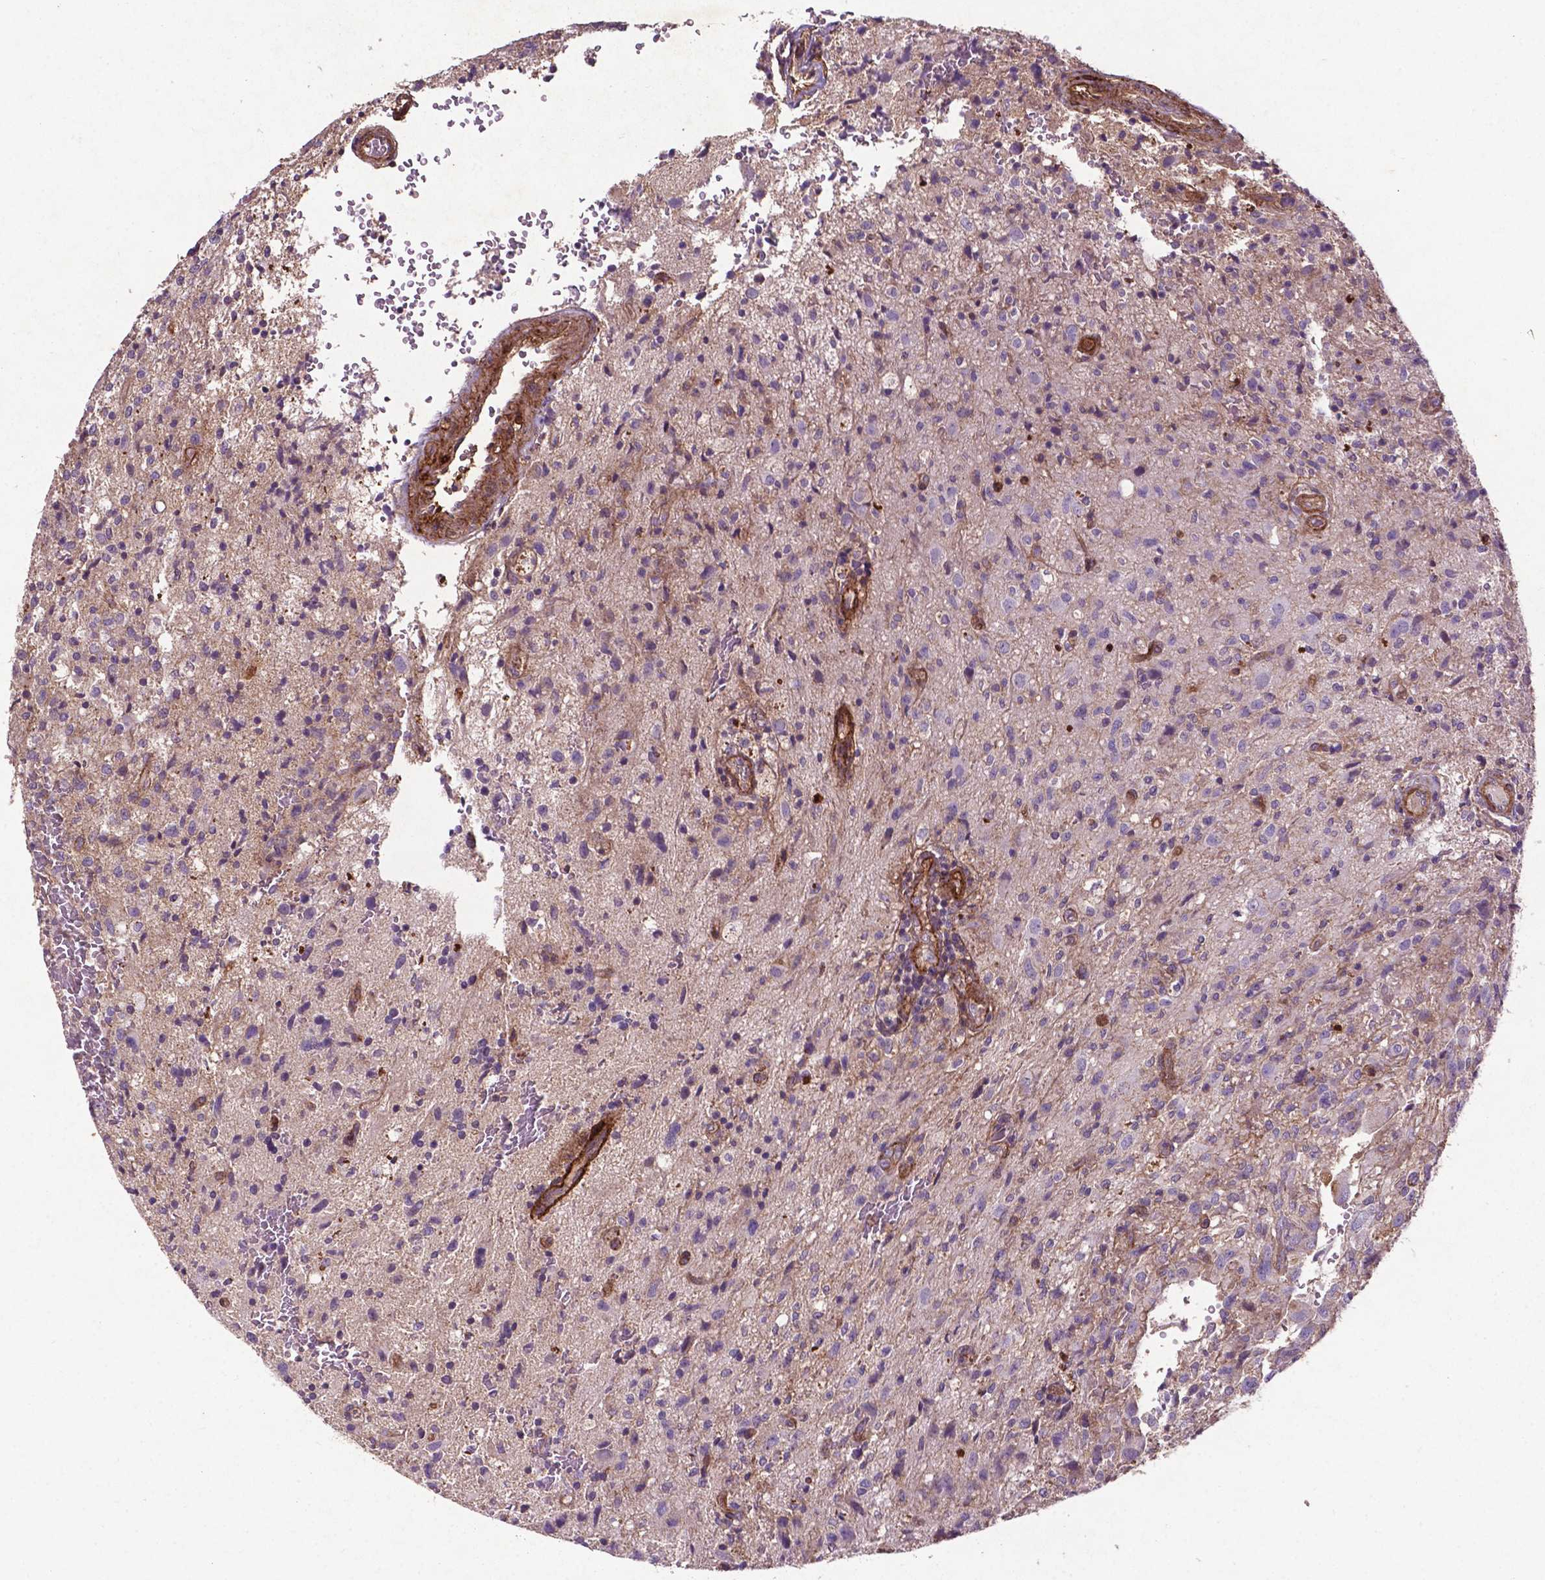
{"staining": {"intensity": "negative", "quantity": "none", "location": "none"}, "tissue": "glioma", "cell_type": "Tumor cells", "image_type": "cancer", "snomed": [{"axis": "morphology", "description": "Glioma, malignant, High grade"}, {"axis": "topography", "description": "Brain"}], "caption": "Malignant glioma (high-grade) was stained to show a protein in brown. There is no significant positivity in tumor cells.", "gene": "RRAS", "patient": {"sex": "male", "age": 68}}